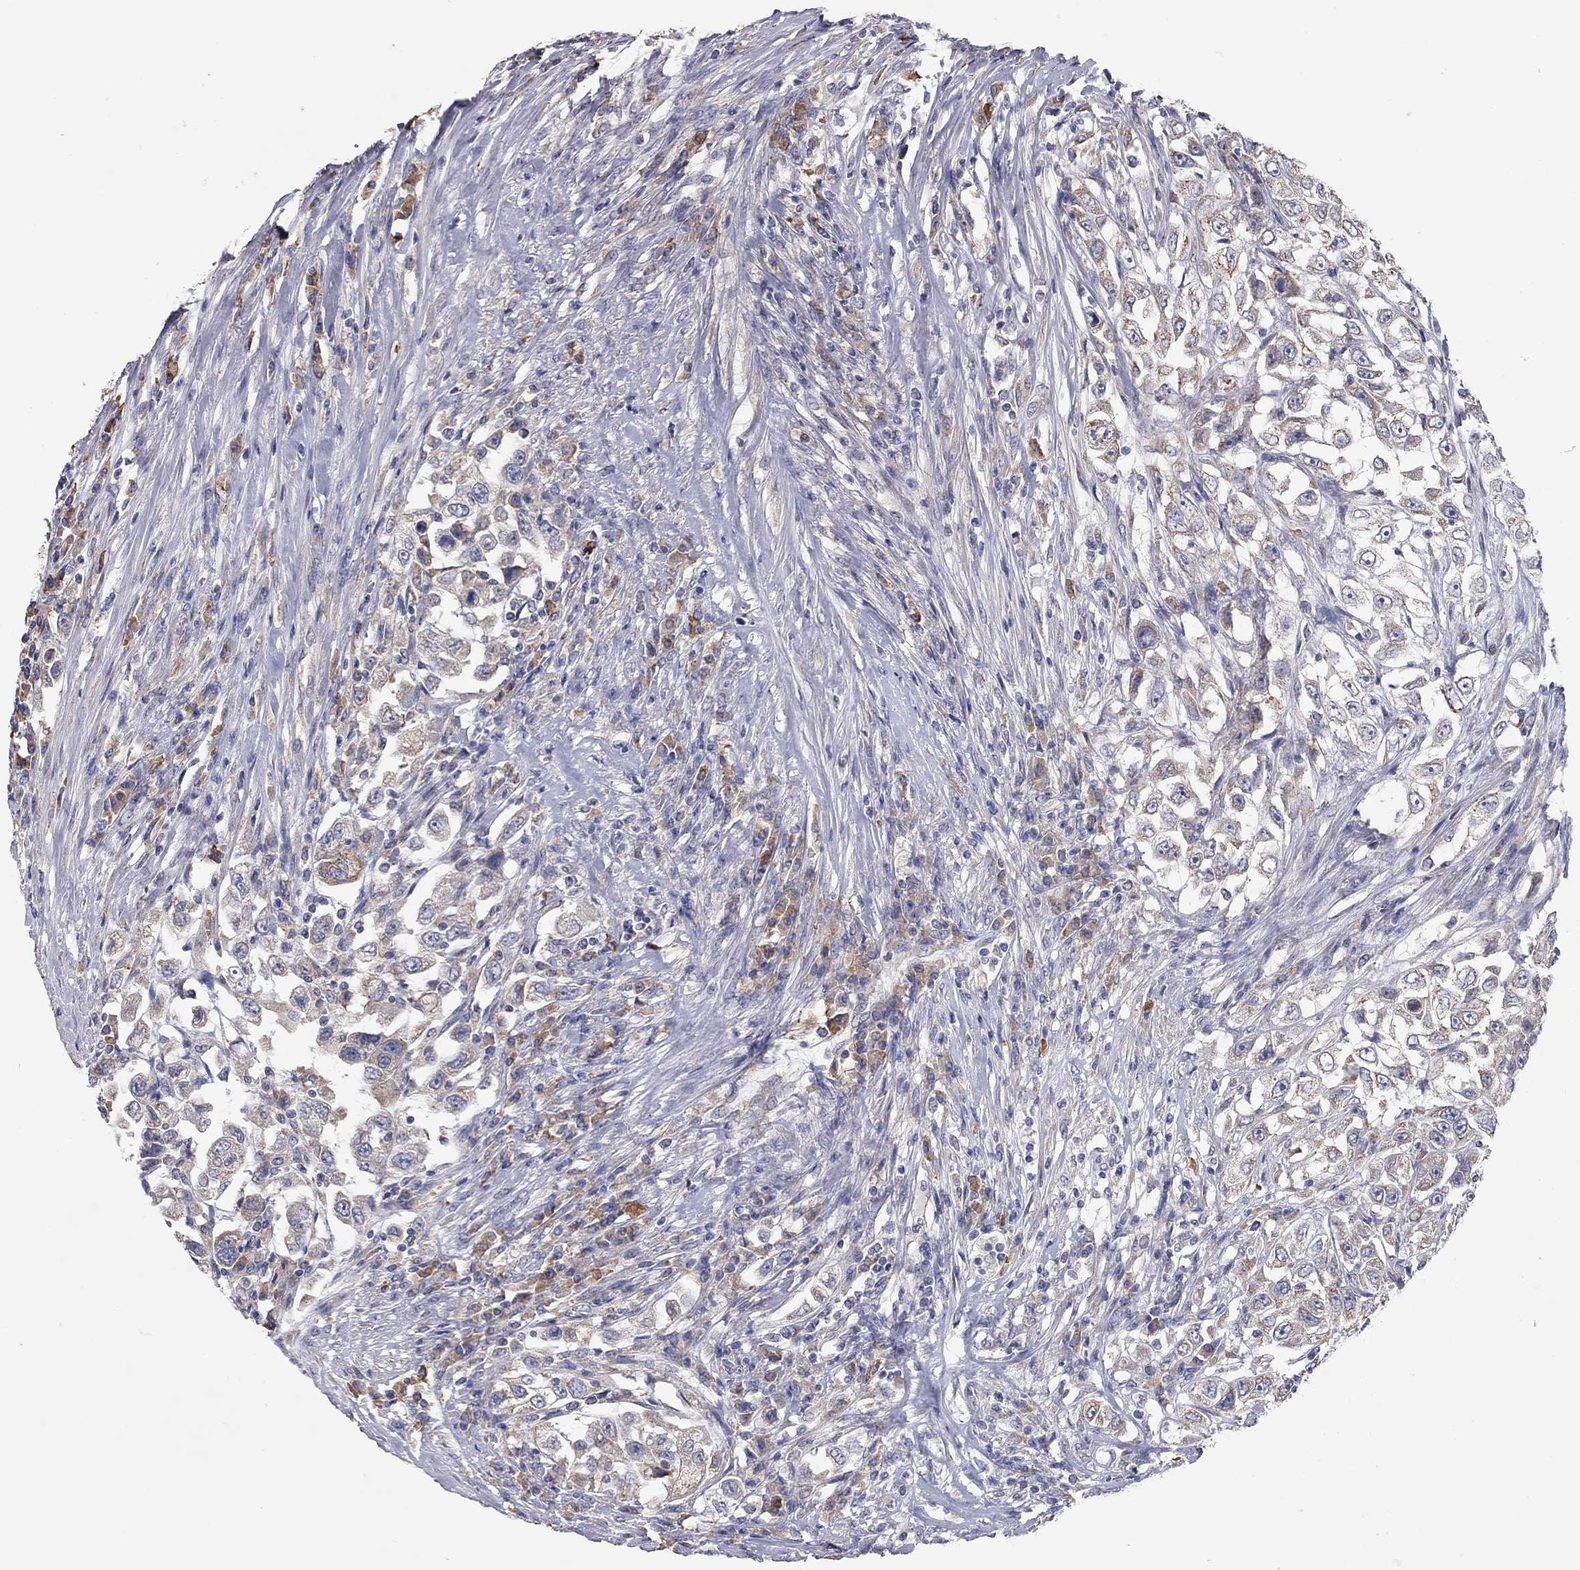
{"staining": {"intensity": "weak", "quantity": "<25%", "location": "cytoplasmic/membranous"}, "tissue": "urothelial cancer", "cell_type": "Tumor cells", "image_type": "cancer", "snomed": [{"axis": "morphology", "description": "Urothelial carcinoma, High grade"}, {"axis": "topography", "description": "Urinary bladder"}], "caption": "This image is of urothelial carcinoma (high-grade) stained with immunohistochemistry to label a protein in brown with the nuclei are counter-stained blue. There is no positivity in tumor cells.", "gene": "XAGE2", "patient": {"sex": "female", "age": 56}}